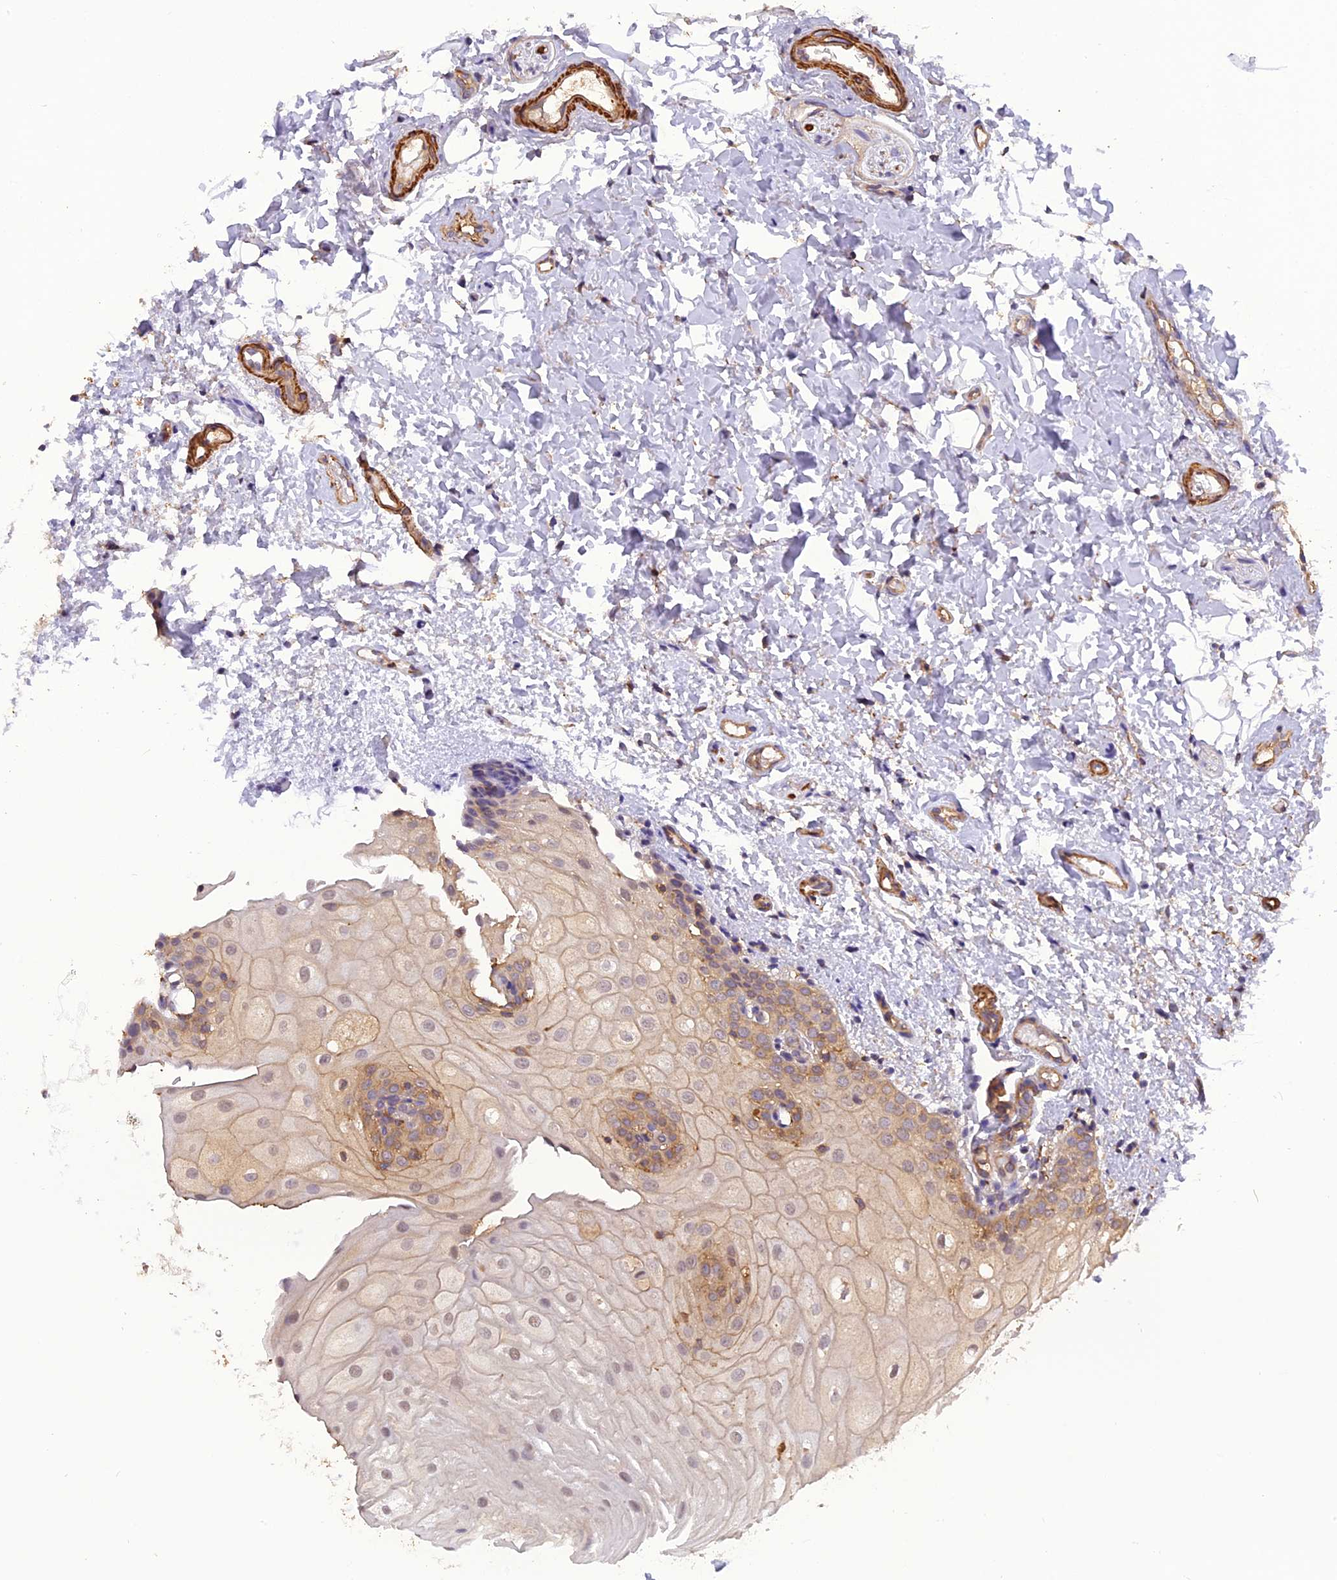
{"staining": {"intensity": "moderate", "quantity": "25%-75%", "location": "cytoplasmic/membranous"}, "tissue": "oral mucosa", "cell_type": "Squamous epithelial cells", "image_type": "normal", "snomed": [{"axis": "morphology", "description": "Normal tissue, NOS"}, {"axis": "topography", "description": "Oral tissue"}], "caption": "Immunohistochemistry (IHC) histopathology image of unremarkable human oral mucosa stained for a protein (brown), which exhibits medium levels of moderate cytoplasmic/membranous staining in about 25%-75% of squamous epithelial cells.", "gene": "STOML1", "patient": {"sex": "female", "age": 54}}